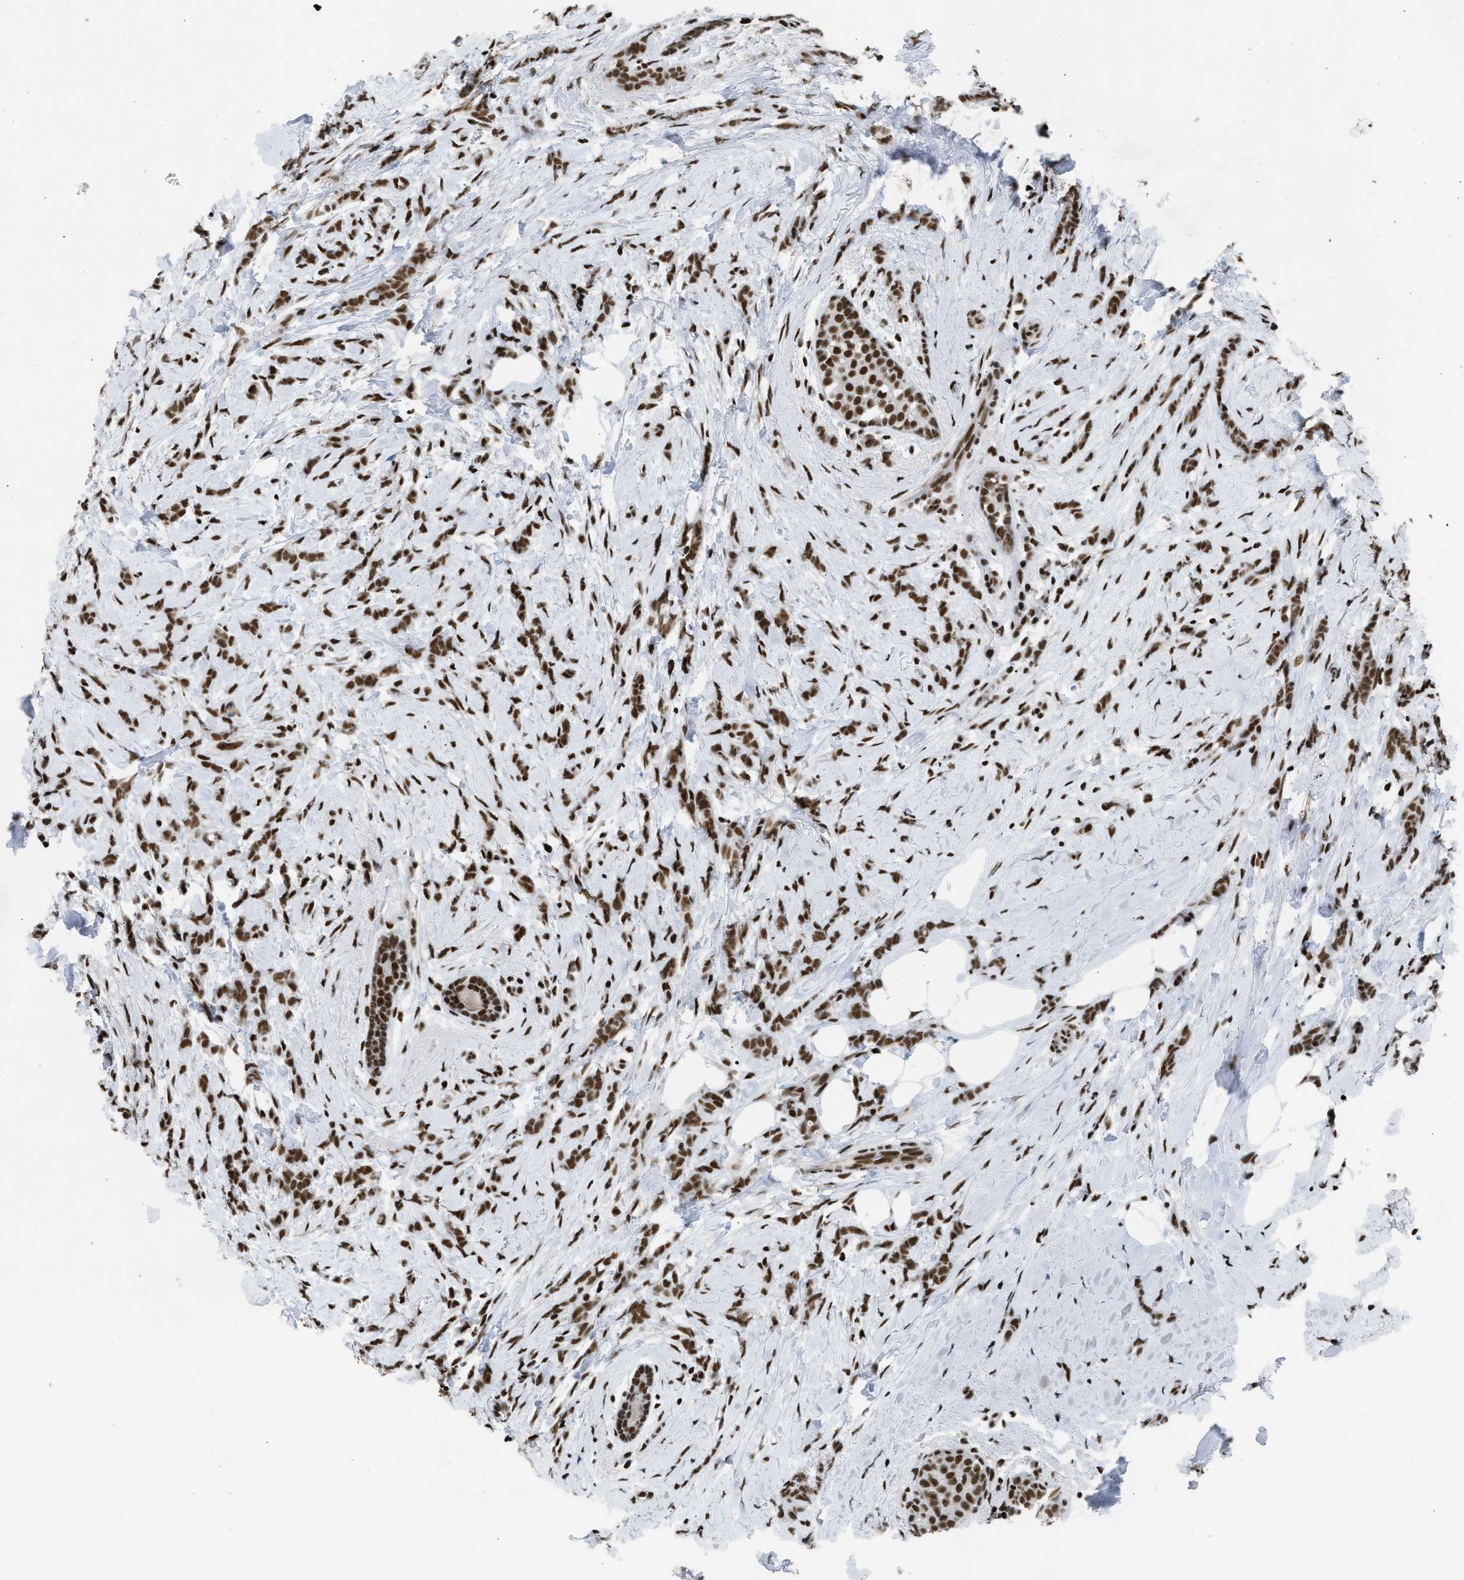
{"staining": {"intensity": "strong", "quantity": ">75%", "location": "nuclear"}, "tissue": "breast cancer", "cell_type": "Tumor cells", "image_type": "cancer", "snomed": [{"axis": "morphology", "description": "Lobular carcinoma, in situ"}, {"axis": "morphology", "description": "Lobular carcinoma"}, {"axis": "topography", "description": "Breast"}], "caption": "Approximately >75% of tumor cells in human breast cancer demonstrate strong nuclear protein positivity as visualized by brown immunohistochemical staining.", "gene": "SCAF4", "patient": {"sex": "female", "age": 41}}